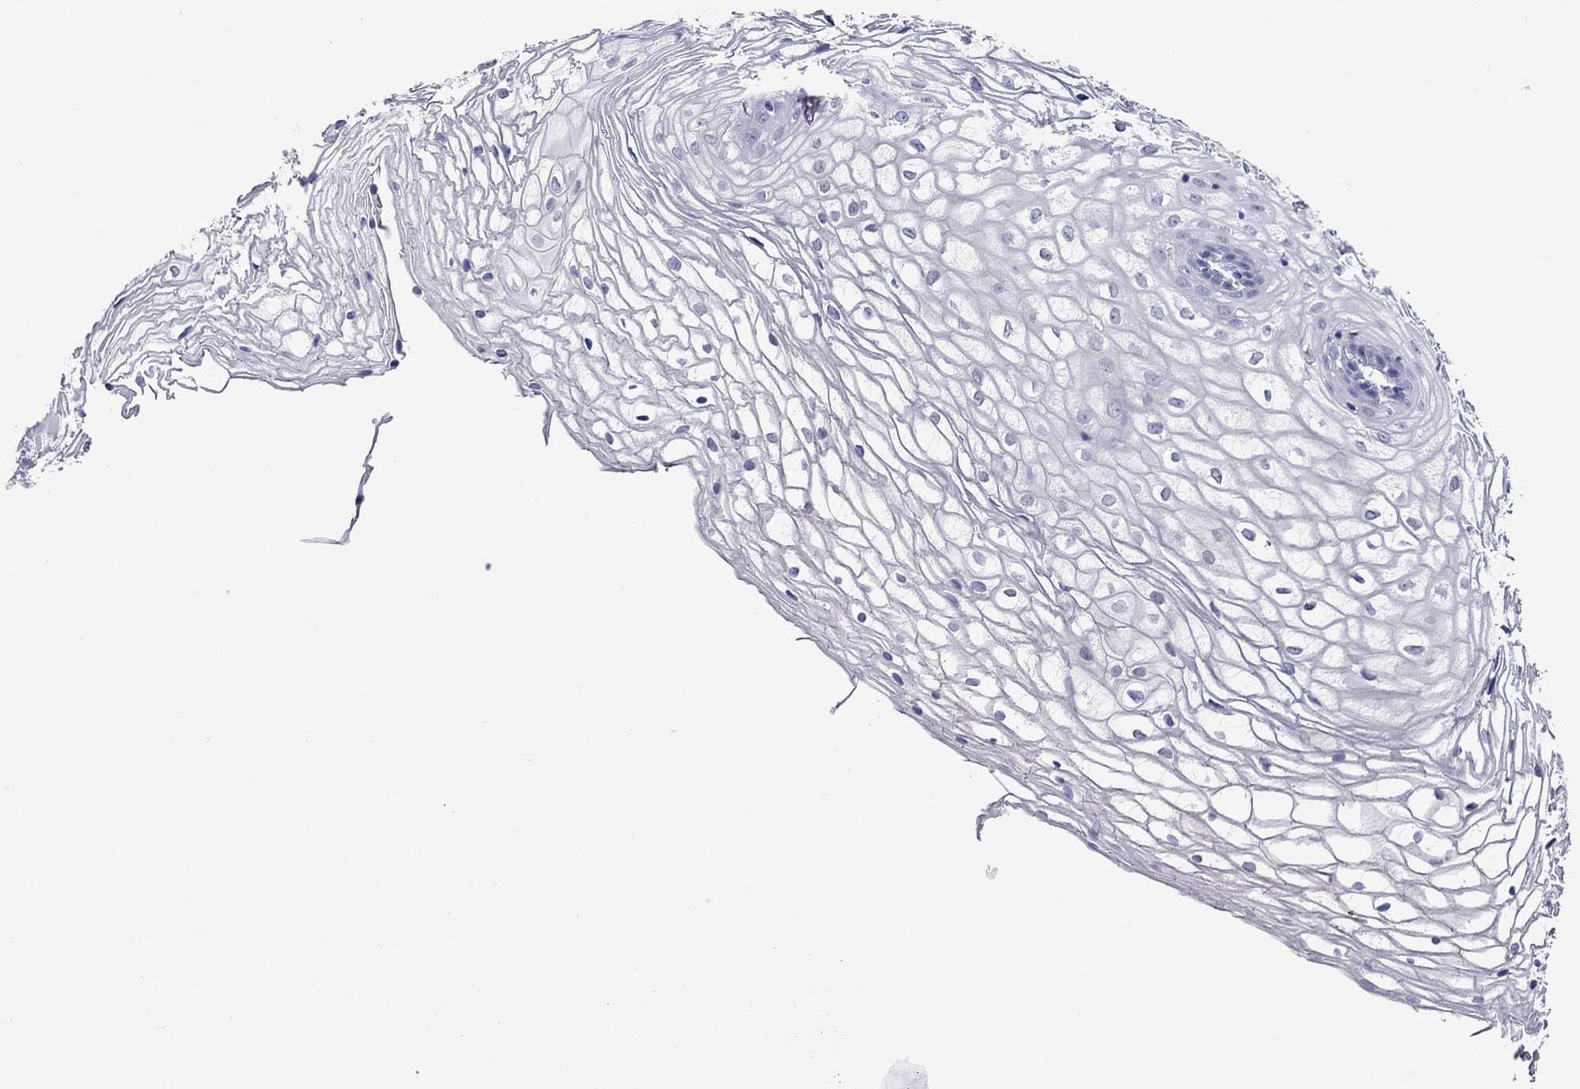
{"staining": {"intensity": "negative", "quantity": "none", "location": "none"}, "tissue": "vagina", "cell_type": "Squamous epithelial cells", "image_type": "normal", "snomed": [{"axis": "morphology", "description": "Normal tissue, NOS"}, {"axis": "topography", "description": "Vagina"}], "caption": "This histopathology image is of unremarkable vagina stained with IHC to label a protein in brown with the nuclei are counter-stained blue. There is no expression in squamous epithelial cells. The staining is performed using DAB brown chromogen with nuclei counter-stained in using hematoxylin.", "gene": "MPZ", "patient": {"sex": "female", "age": 34}}